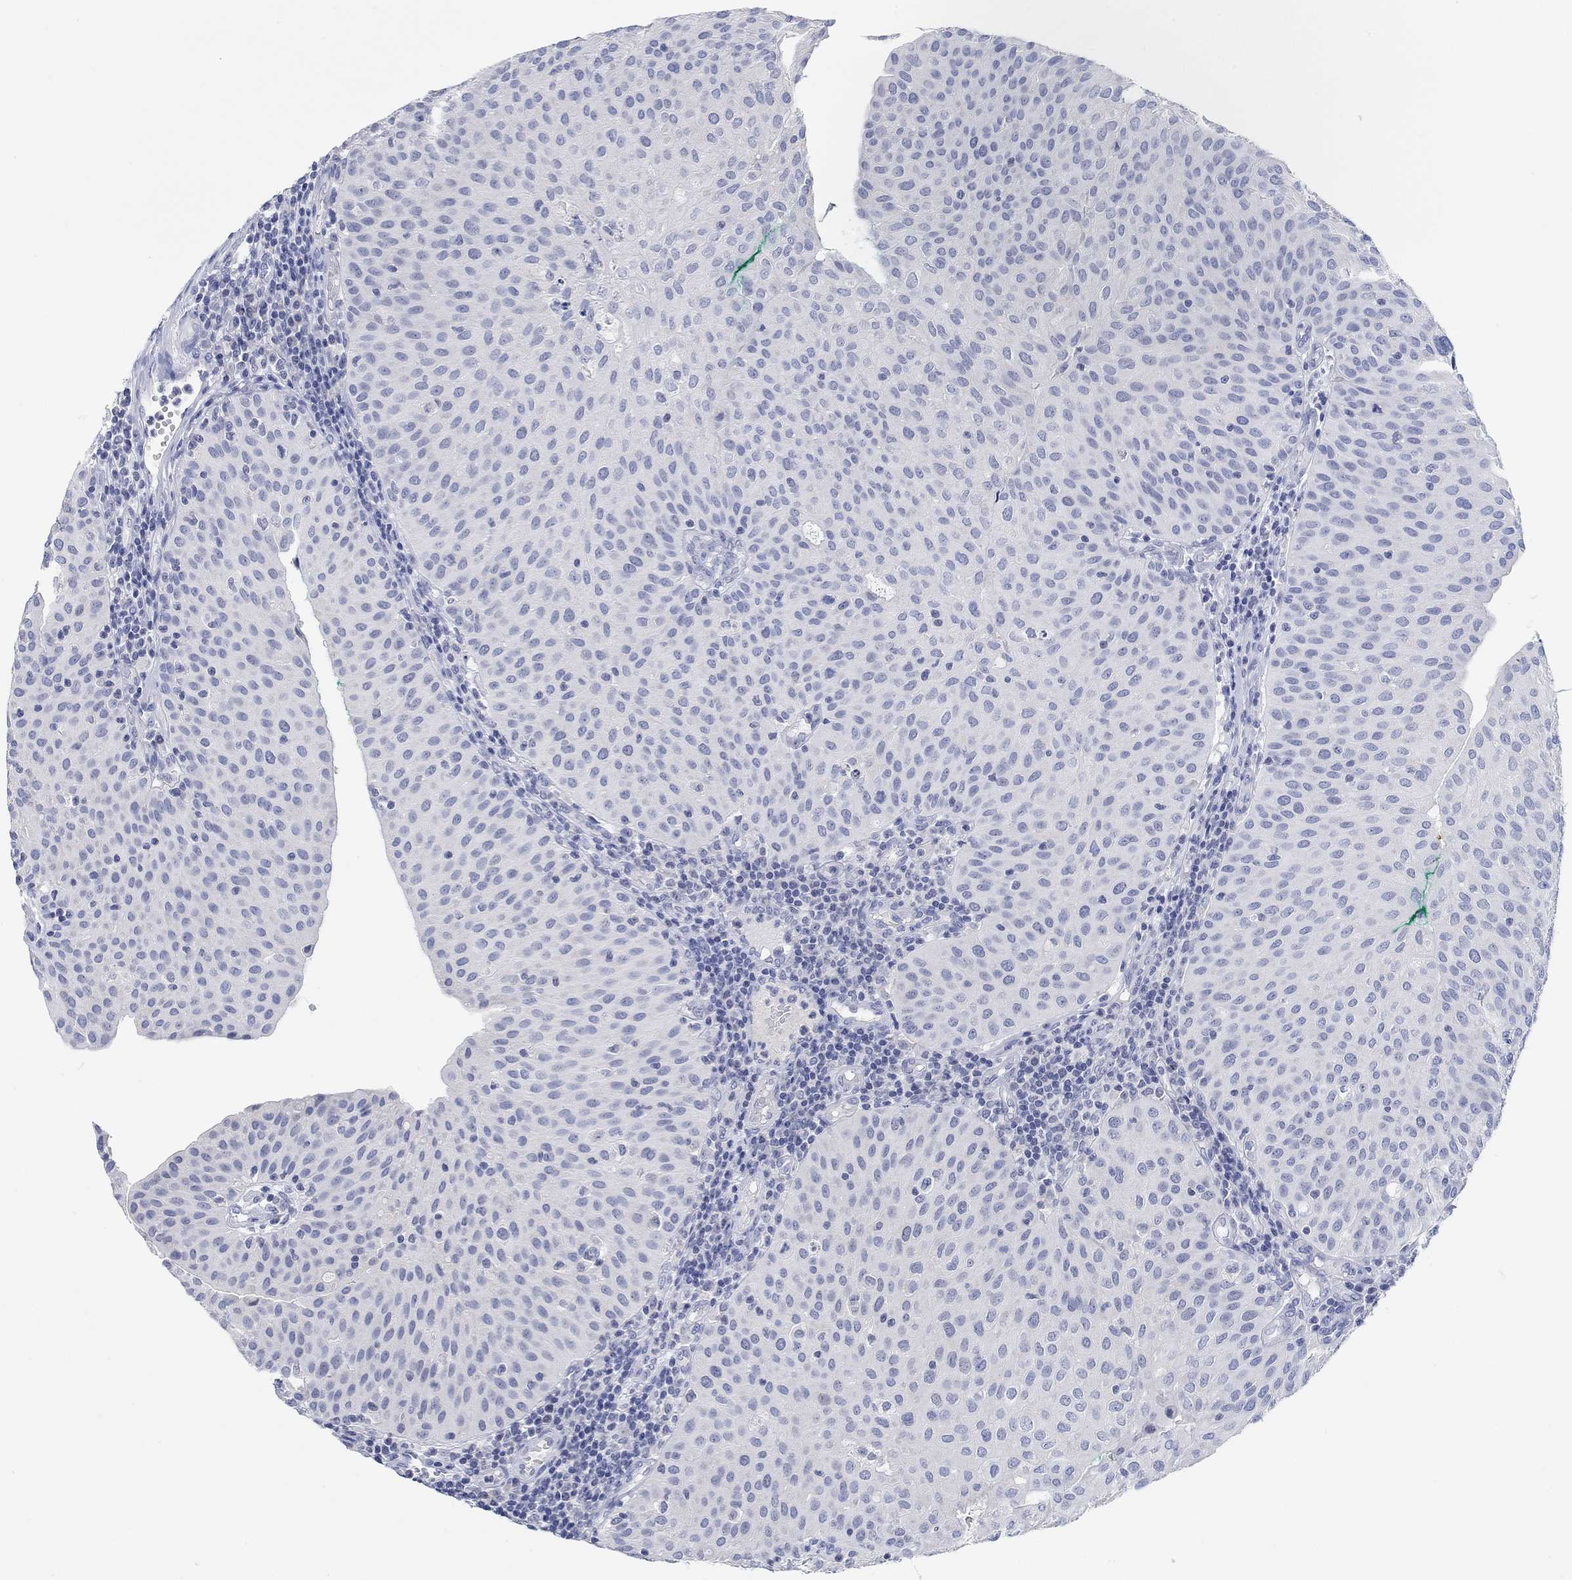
{"staining": {"intensity": "negative", "quantity": "none", "location": "none"}, "tissue": "urothelial cancer", "cell_type": "Tumor cells", "image_type": "cancer", "snomed": [{"axis": "morphology", "description": "Urothelial carcinoma, Low grade"}, {"axis": "topography", "description": "Urinary bladder"}], "caption": "Urothelial cancer stained for a protein using immunohistochemistry shows no staining tumor cells.", "gene": "ATP6V1E2", "patient": {"sex": "male", "age": 54}}